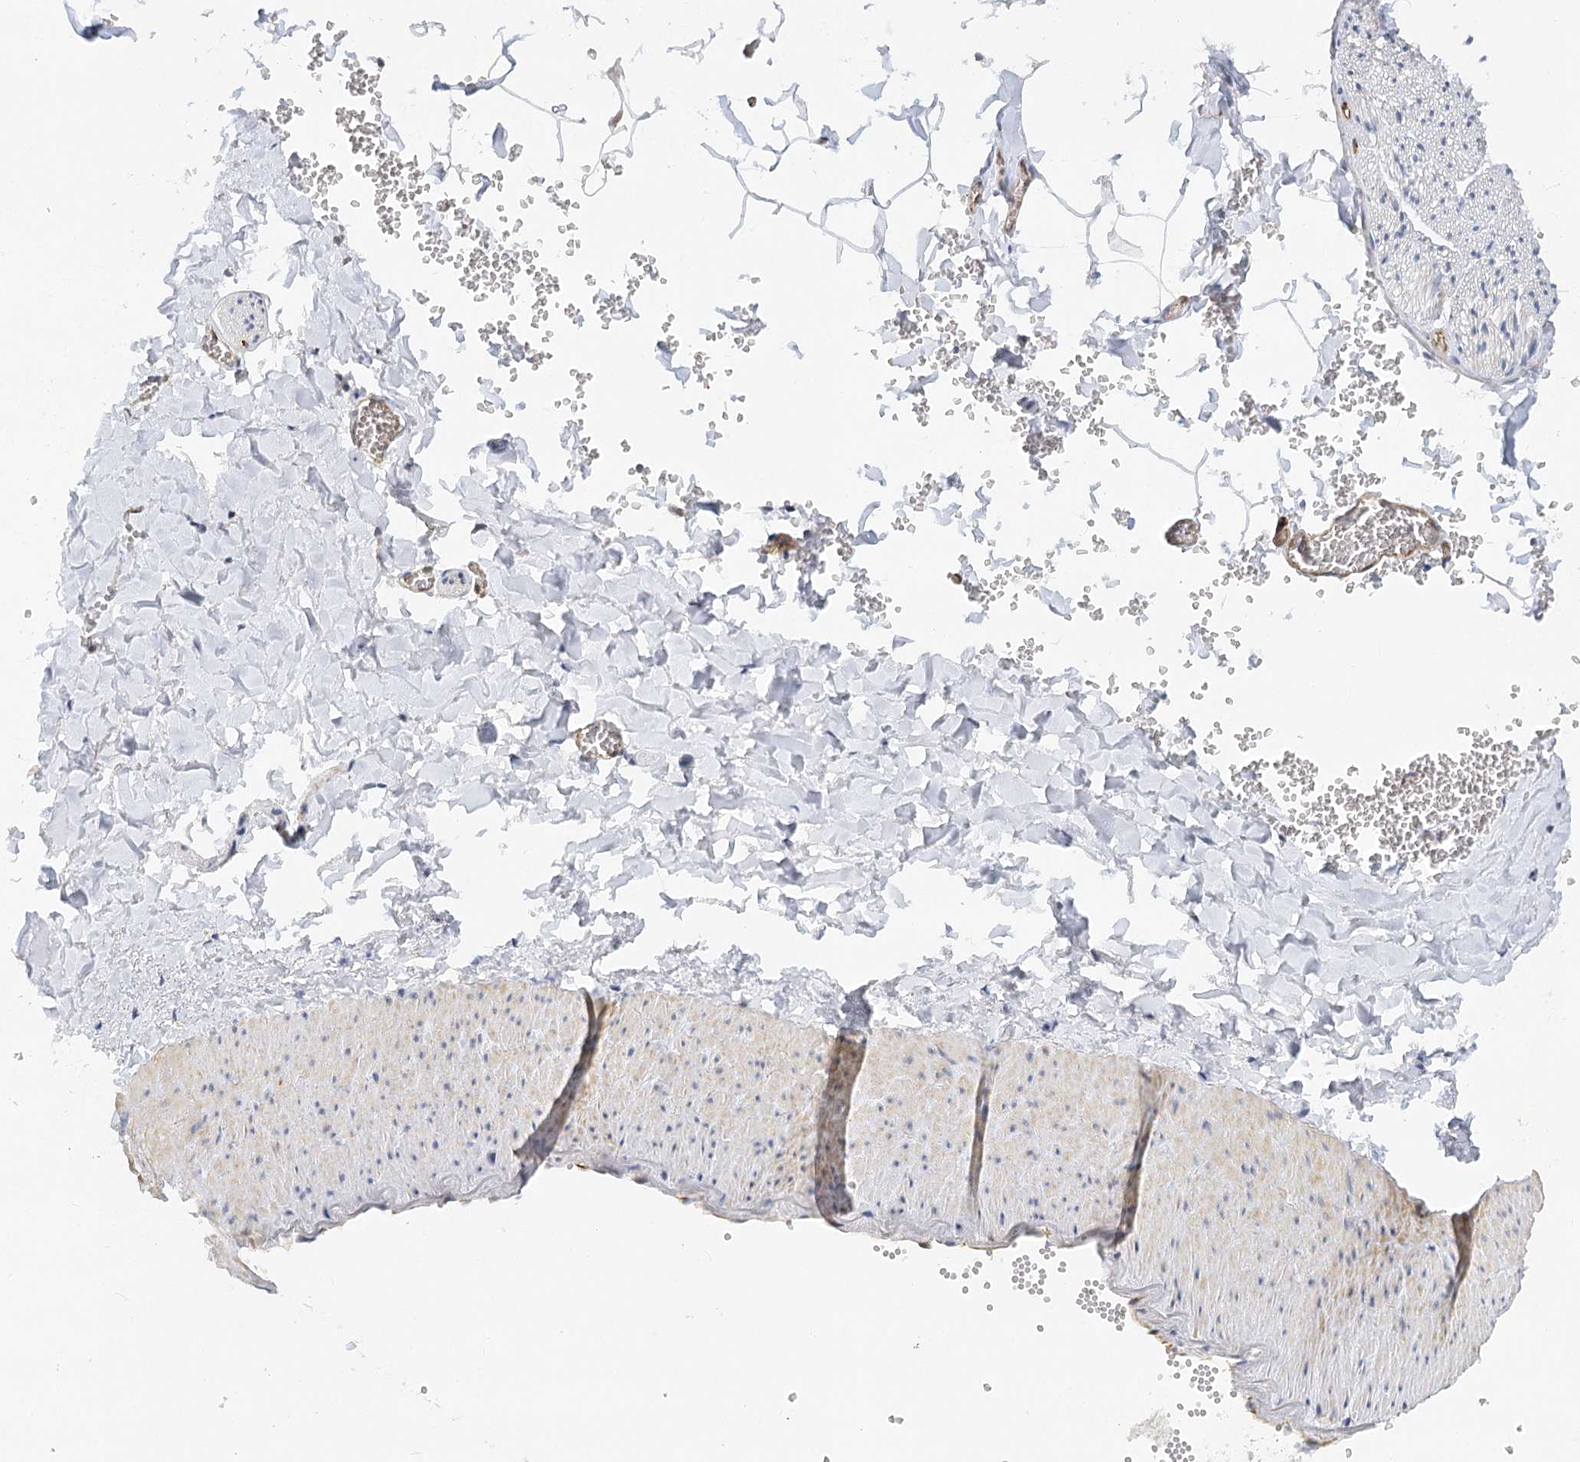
{"staining": {"intensity": "negative", "quantity": "none", "location": "none"}, "tissue": "adipose tissue", "cell_type": "Adipocytes", "image_type": "normal", "snomed": [{"axis": "morphology", "description": "Normal tissue, NOS"}, {"axis": "topography", "description": "Gallbladder"}, {"axis": "topography", "description": "Peripheral nerve tissue"}], "caption": "This is a image of immunohistochemistry staining of normal adipose tissue, which shows no expression in adipocytes. (DAB immunohistochemistry visualized using brightfield microscopy, high magnification).", "gene": "NELL2", "patient": {"sex": "male", "age": 38}}